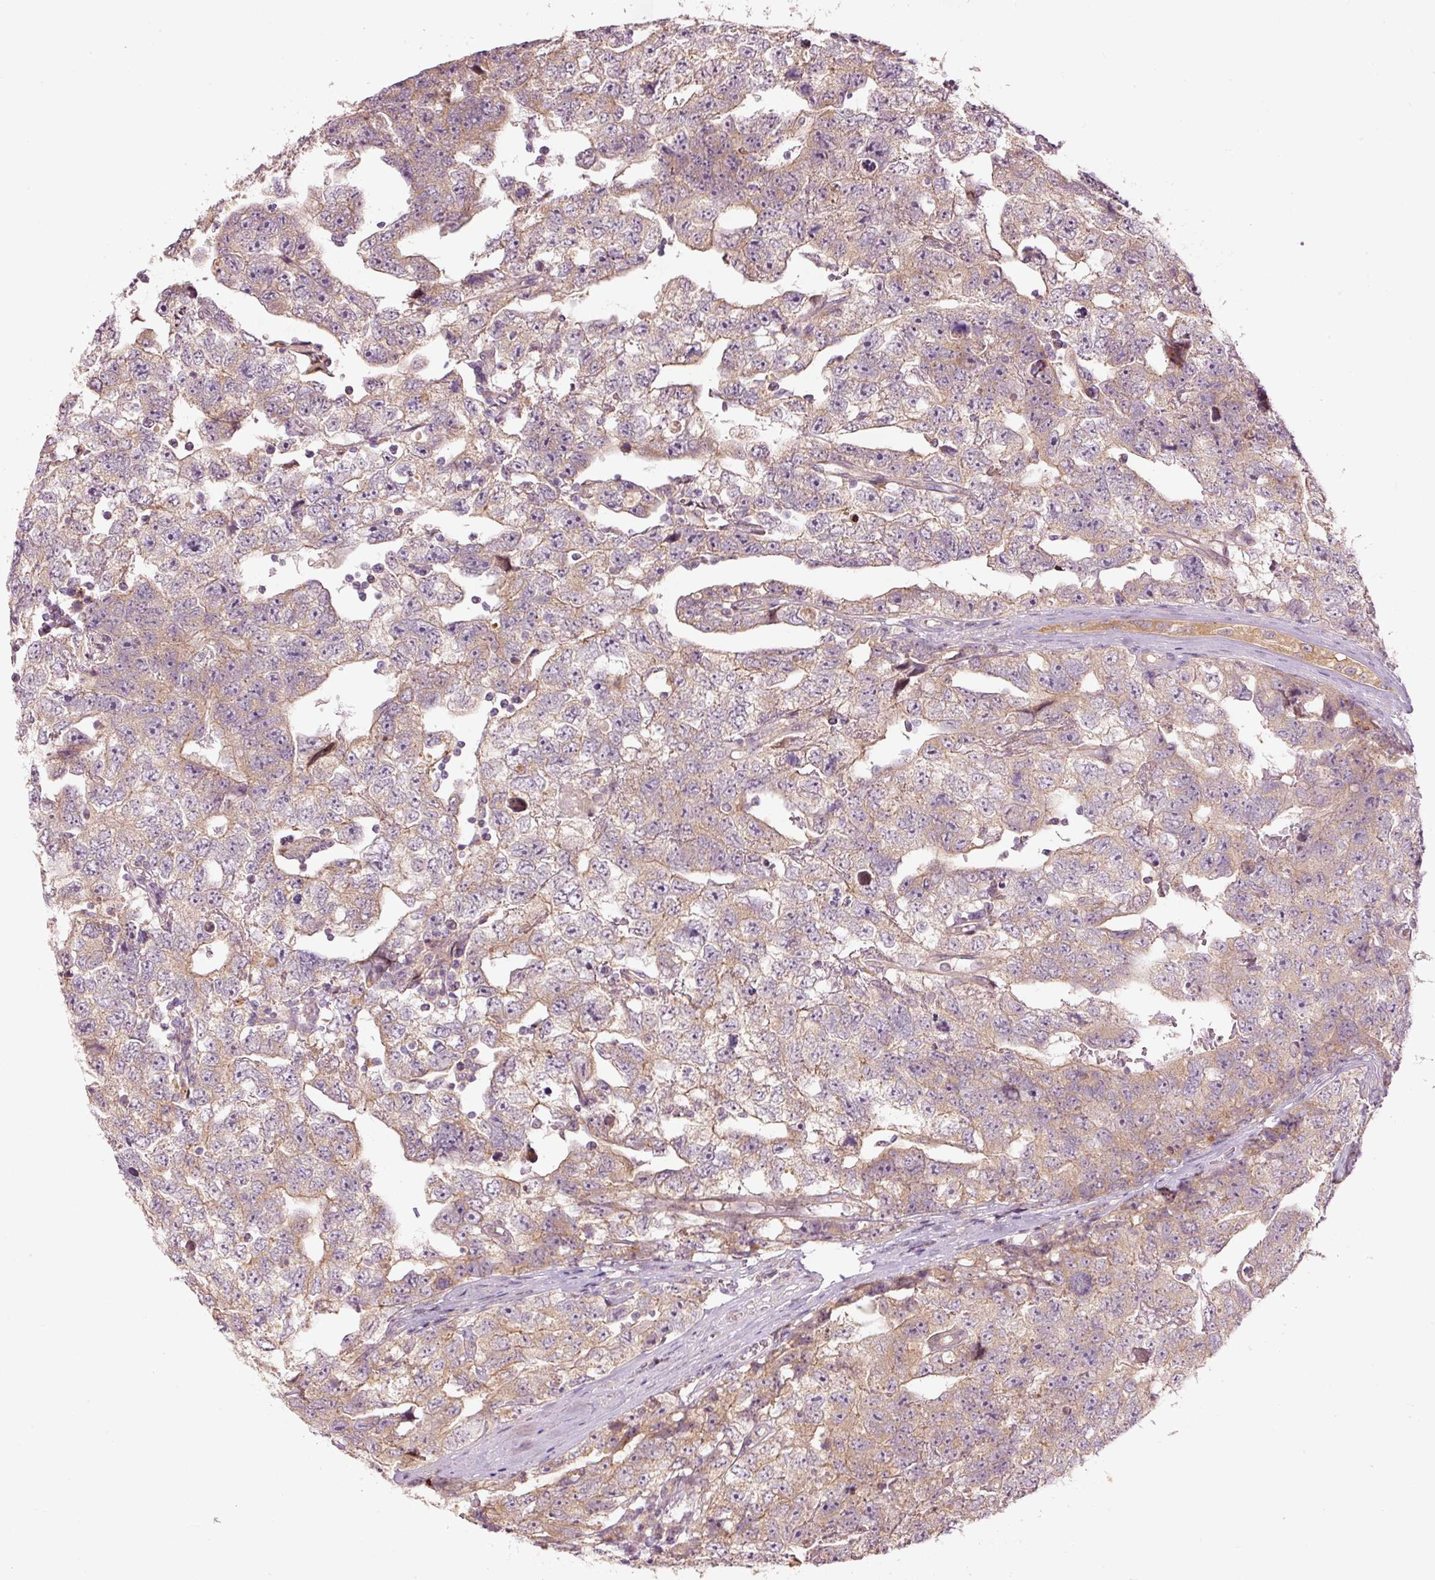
{"staining": {"intensity": "weak", "quantity": "25%-75%", "location": "cytoplasmic/membranous"}, "tissue": "testis cancer", "cell_type": "Tumor cells", "image_type": "cancer", "snomed": [{"axis": "morphology", "description": "Carcinoma, Embryonal, NOS"}, {"axis": "topography", "description": "Testis"}], "caption": "Immunohistochemical staining of human testis cancer shows low levels of weak cytoplasmic/membranous protein staining in about 25%-75% of tumor cells. (DAB (3,3'-diaminobenzidine) IHC, brown staining for protein, blue staining for nuclei).", "gene": "MAP10", "patient": {"sex": "male", "age": 22}}